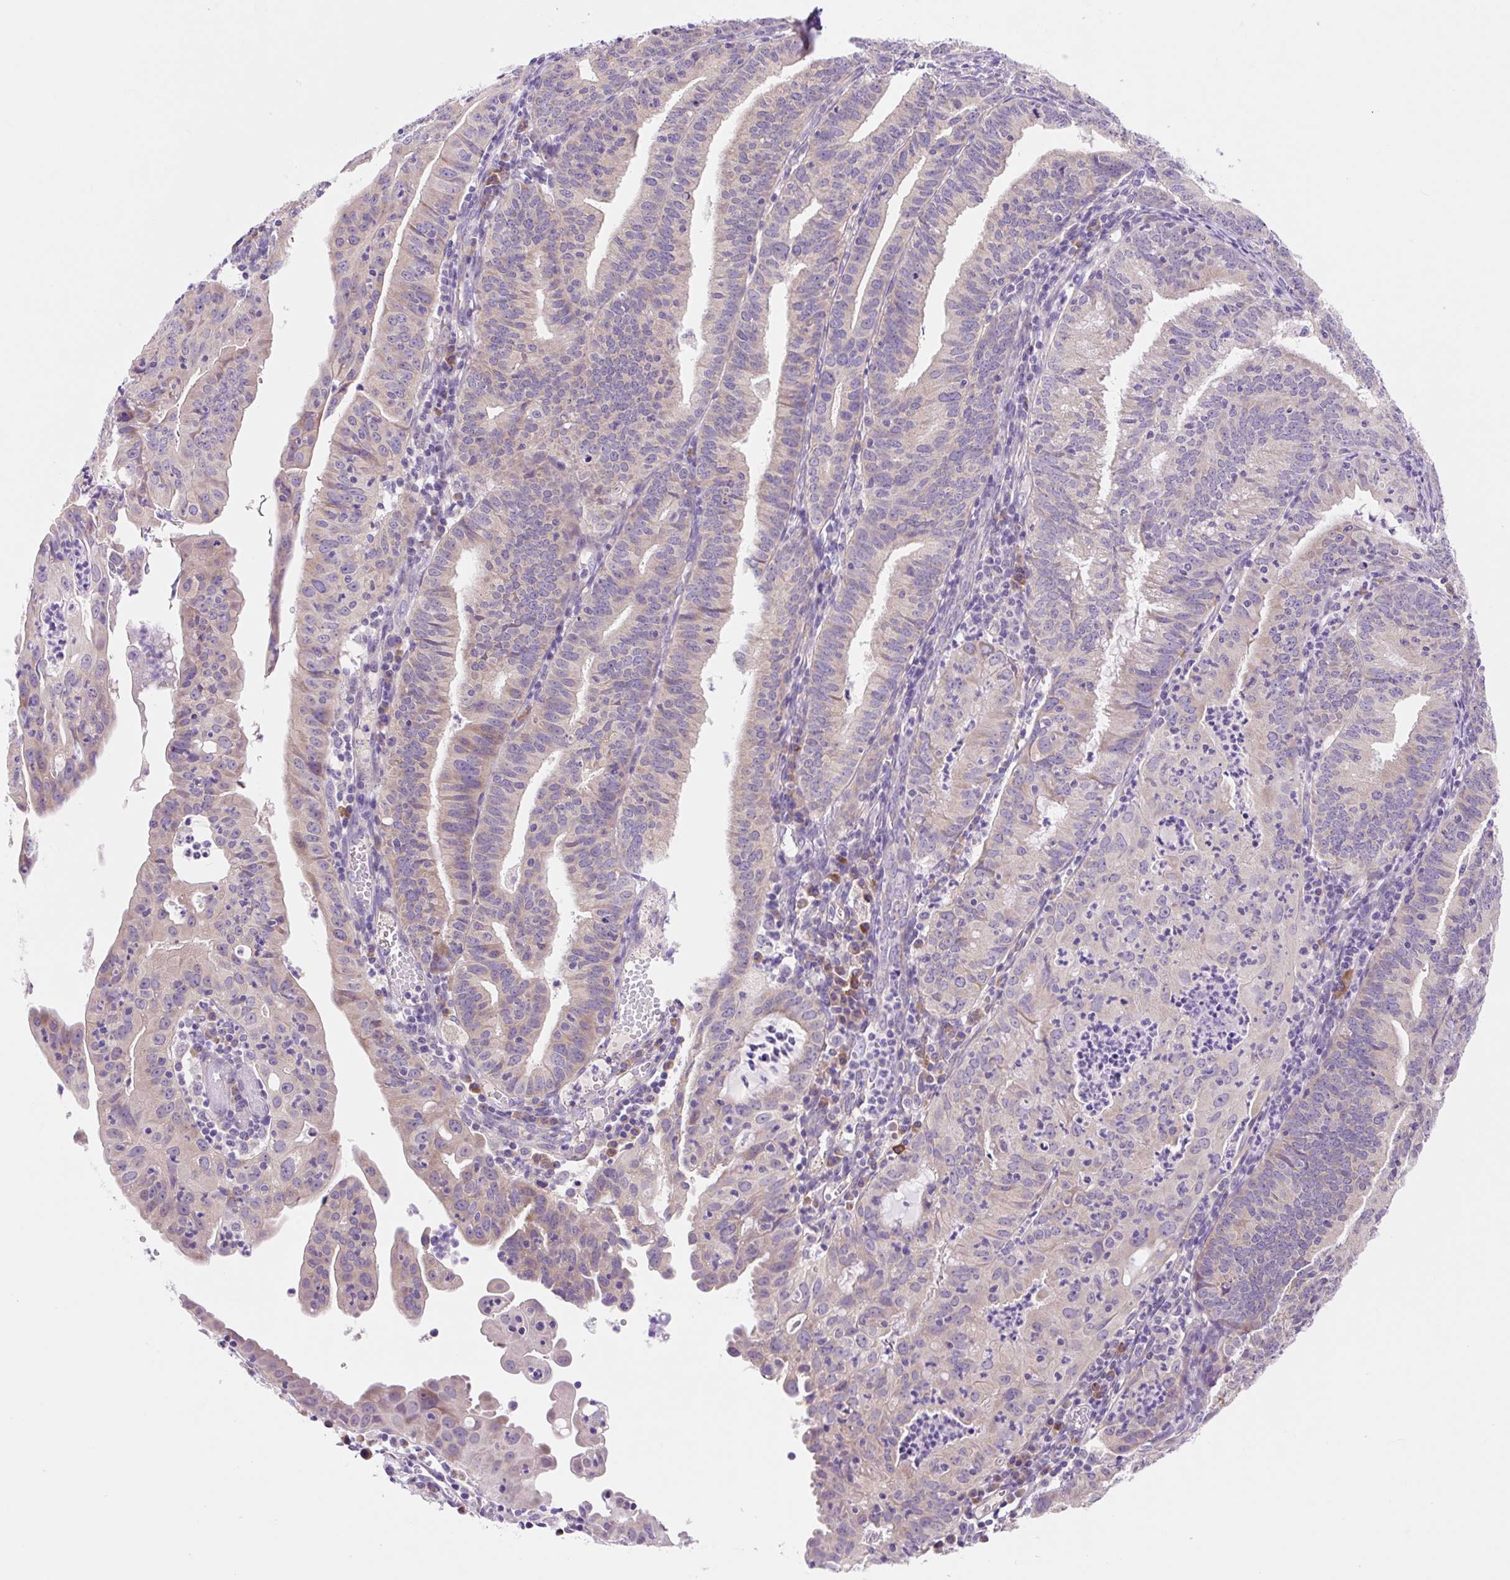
{"staining": {"intensity": "moderate", "quantity": "<25%", "location": "cytoplasmic/membranous"}, "tissue": "endometrial cancer", "cell_type": "Tumor cells", "image_type": "cancer", "snomed": [{"axis": "morphology", "description": "Adenocarcinoma, NOS"}, {"axis": "topography", "description": "Endometrium"}], "caption": "Endometrial cancer (adenocarcinoma) stained with immunohistochemistry shows moderate cytoplasmic/membranous expression in about <25% of tumor cells. The protein is stained brown, and the nuclei are stained in blue (DAB IHC with brightfield microscopy, high magnification).", "gene": "CELF6", "patient": {"sex": "female", "age": 60}}